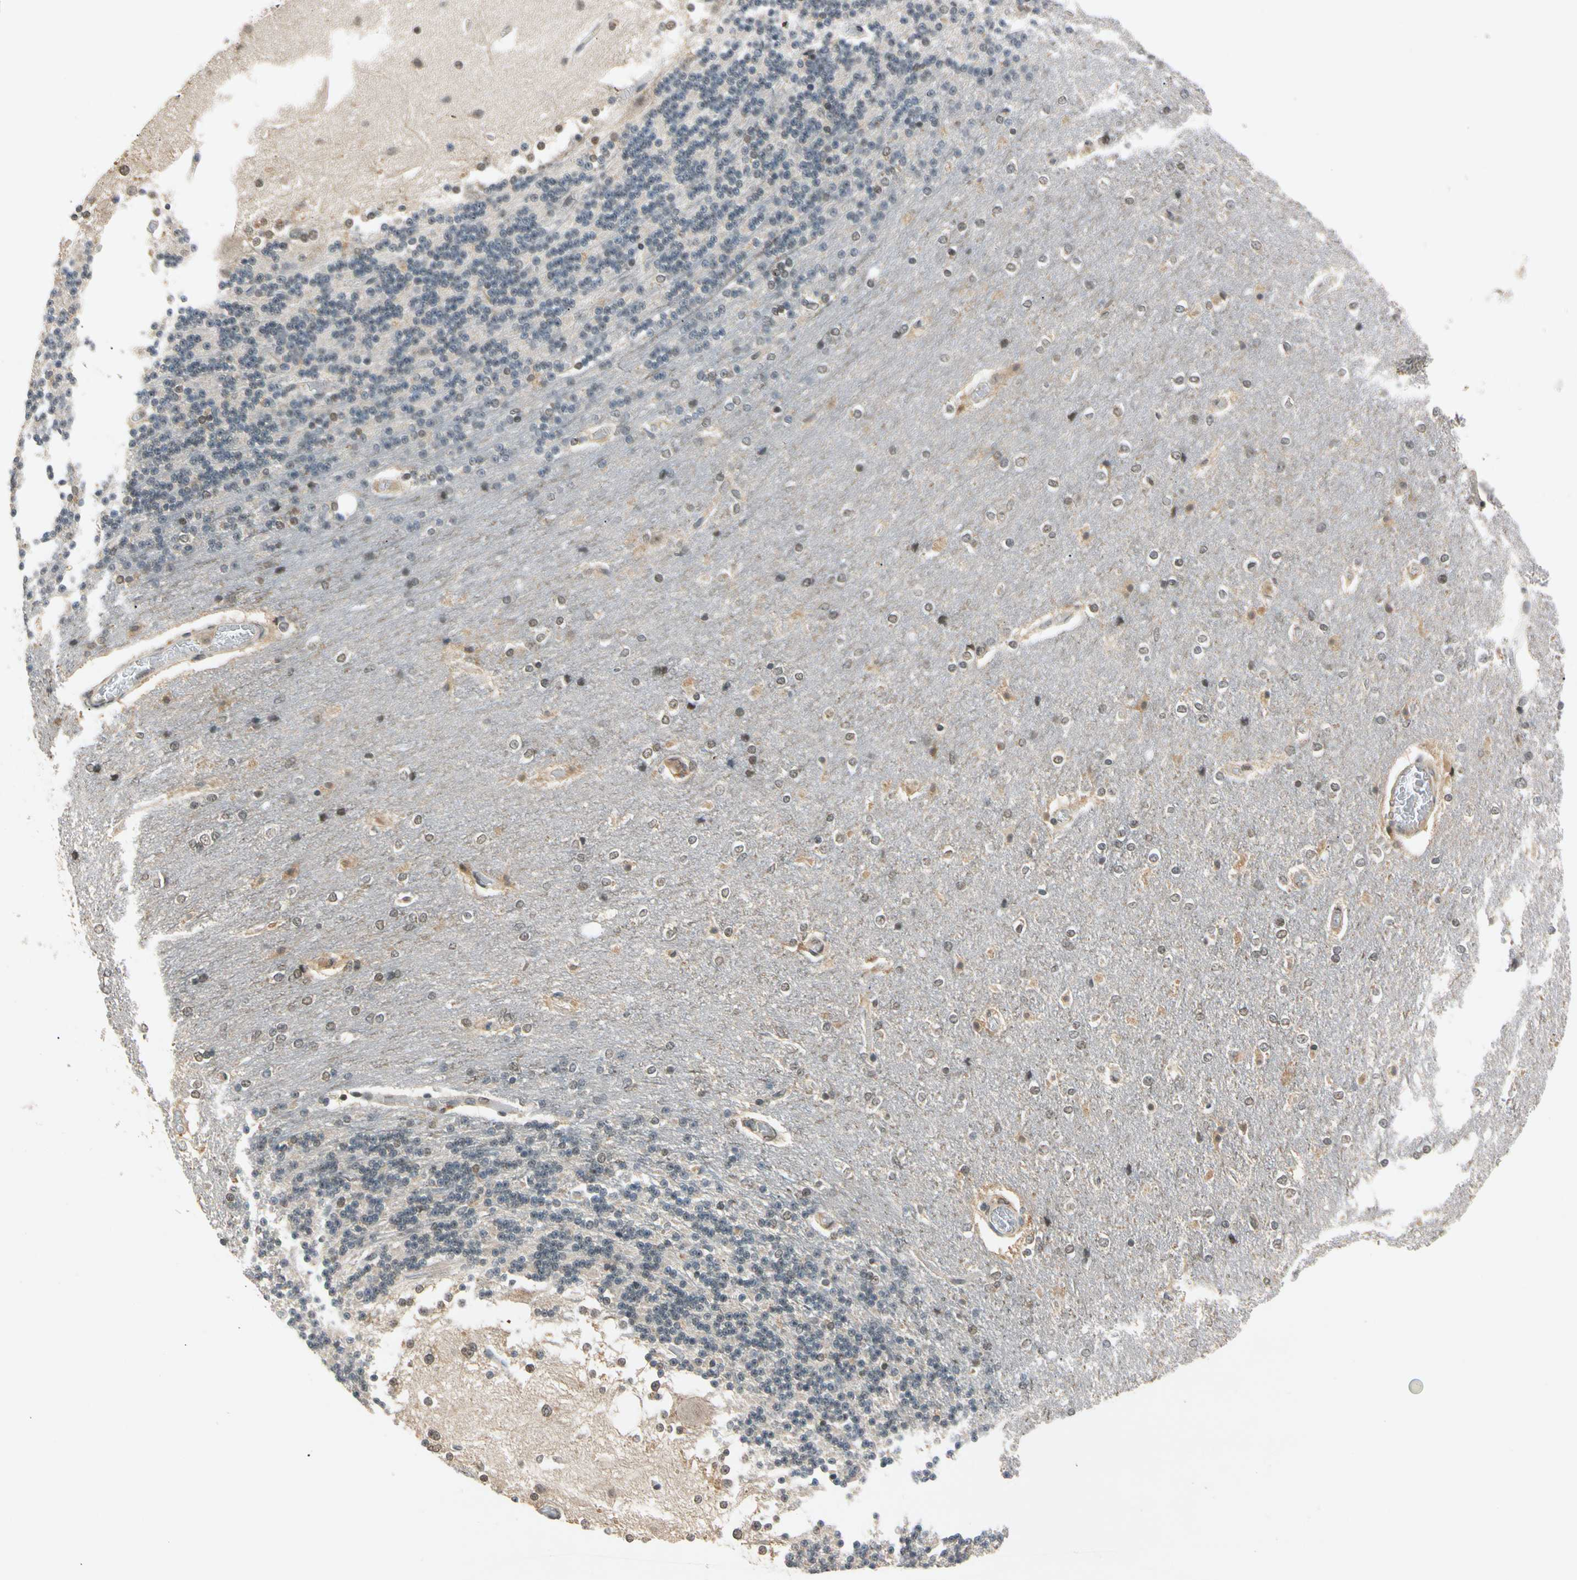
{"staining": {"intensity": "weak", "quantity": "25%-75%", "location": "cytoplasmic/membranous"}, "tissue": "cerebellum", "cell_type": "Cells in granular layer", "image_type": "normal", "snomed": [{"axis": "morphology", "description": "Normal tissue, NOS"}, {"axis": "topography", "description": "Cerebellum"}], "caption": "Cerebellum stained with IHC exhibits weak cytoplasmic/membranous staining in about 25%-75% of cells in granular layer. (DAB (3,3'-diaminobenzidine) IHC with brightfield microscopy, high magnification).", "gene": "RIOX2", "patient": {"sex": "female", "age": 54}}